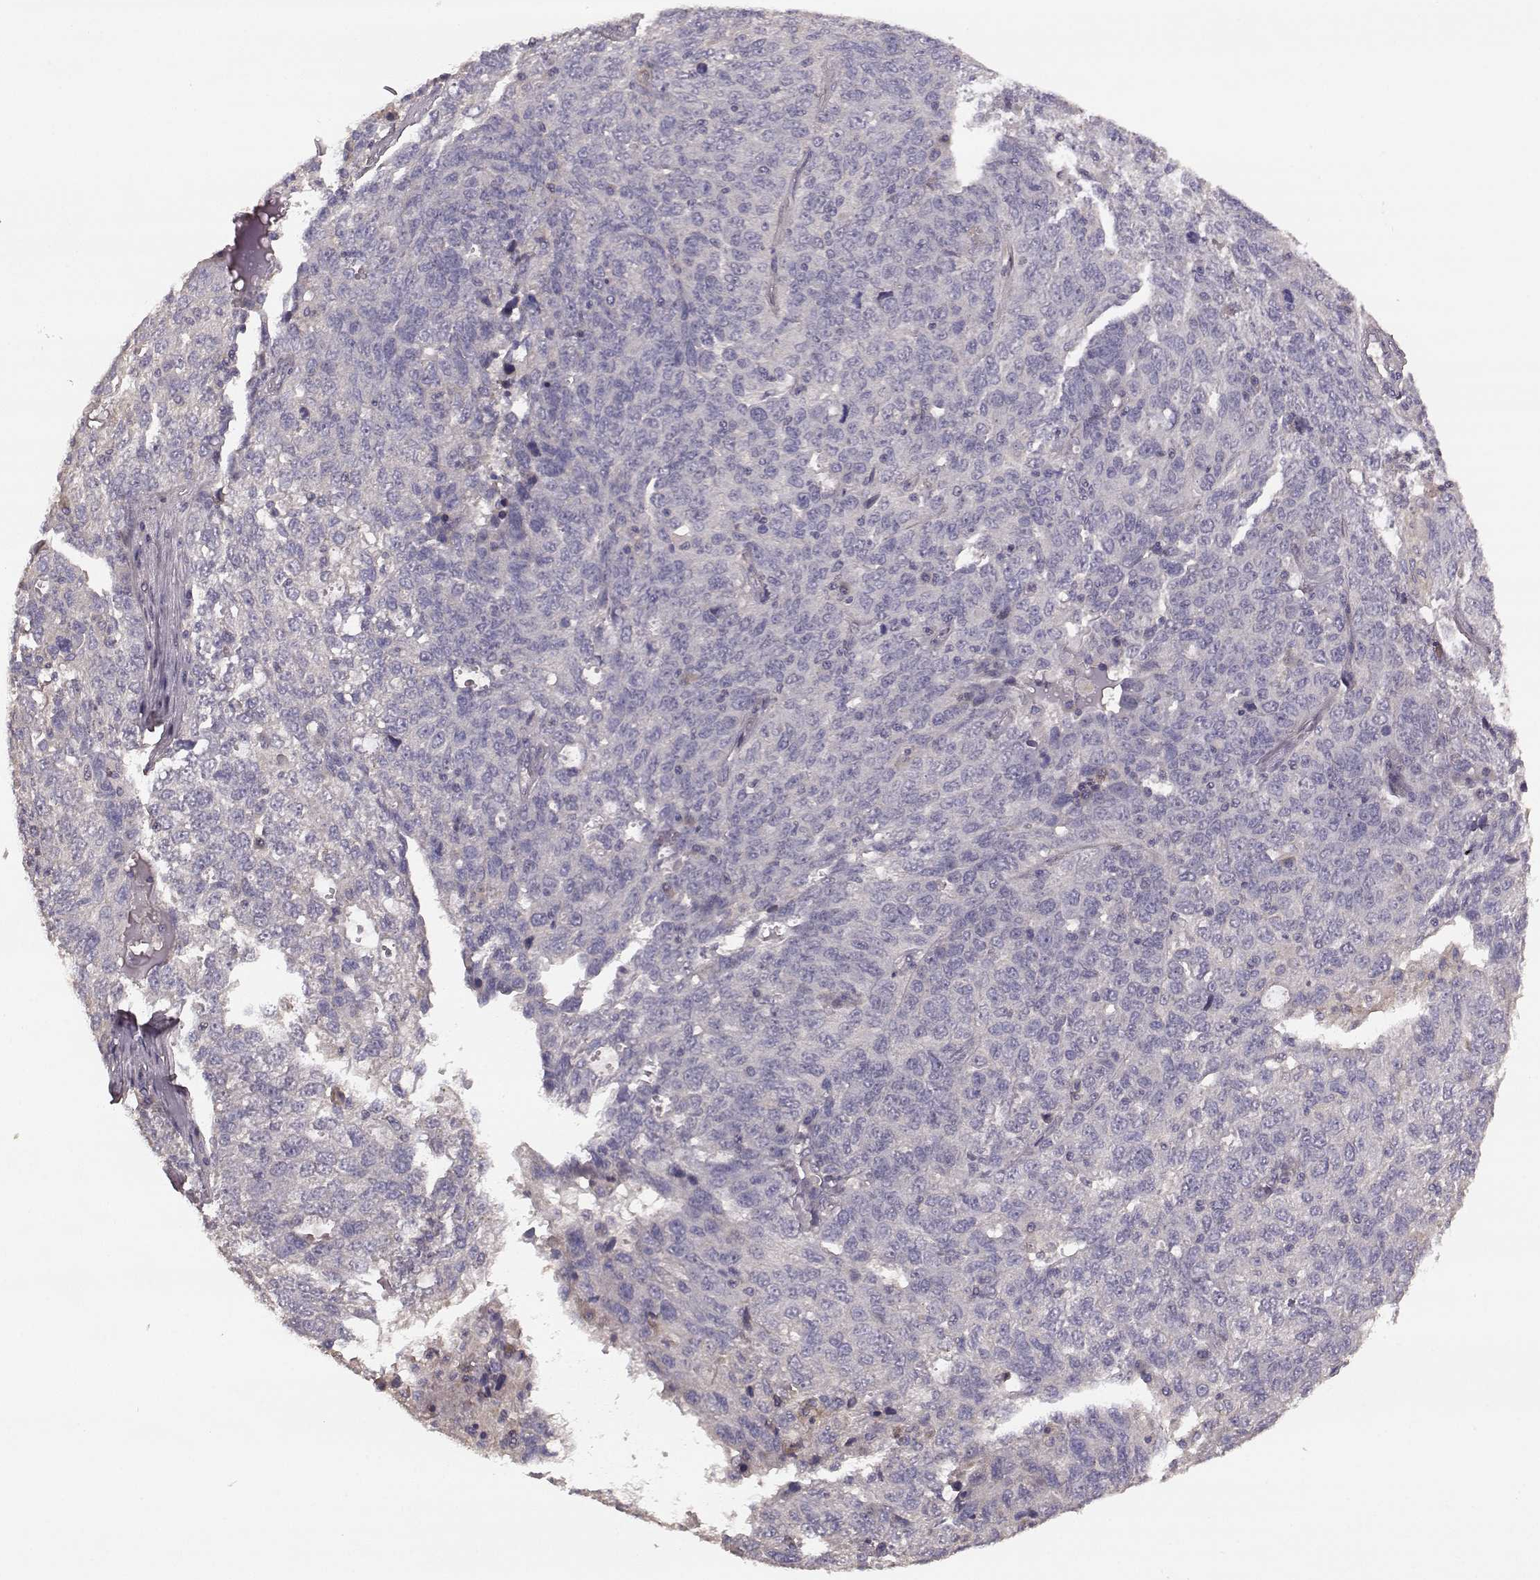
{"staining": {"intensity": "negative", "quantity": "none", "location": "none"}, "tissue": "ovarian cancer", "cell_type": "Tumor cells", "image_type": "cancer", "snomed": [{"axis": "morphology", "description": "Cystadenocarcinoma, serous, NOS"}, {"axis": "topography", "description": "Ovary"}], "caption": "Tumor cells are negative for protein expression in human serous cystadenocarcinoma (ovarian).", "gene": "SLC52A3", "patient": {"sex": "female", "age": 71}}